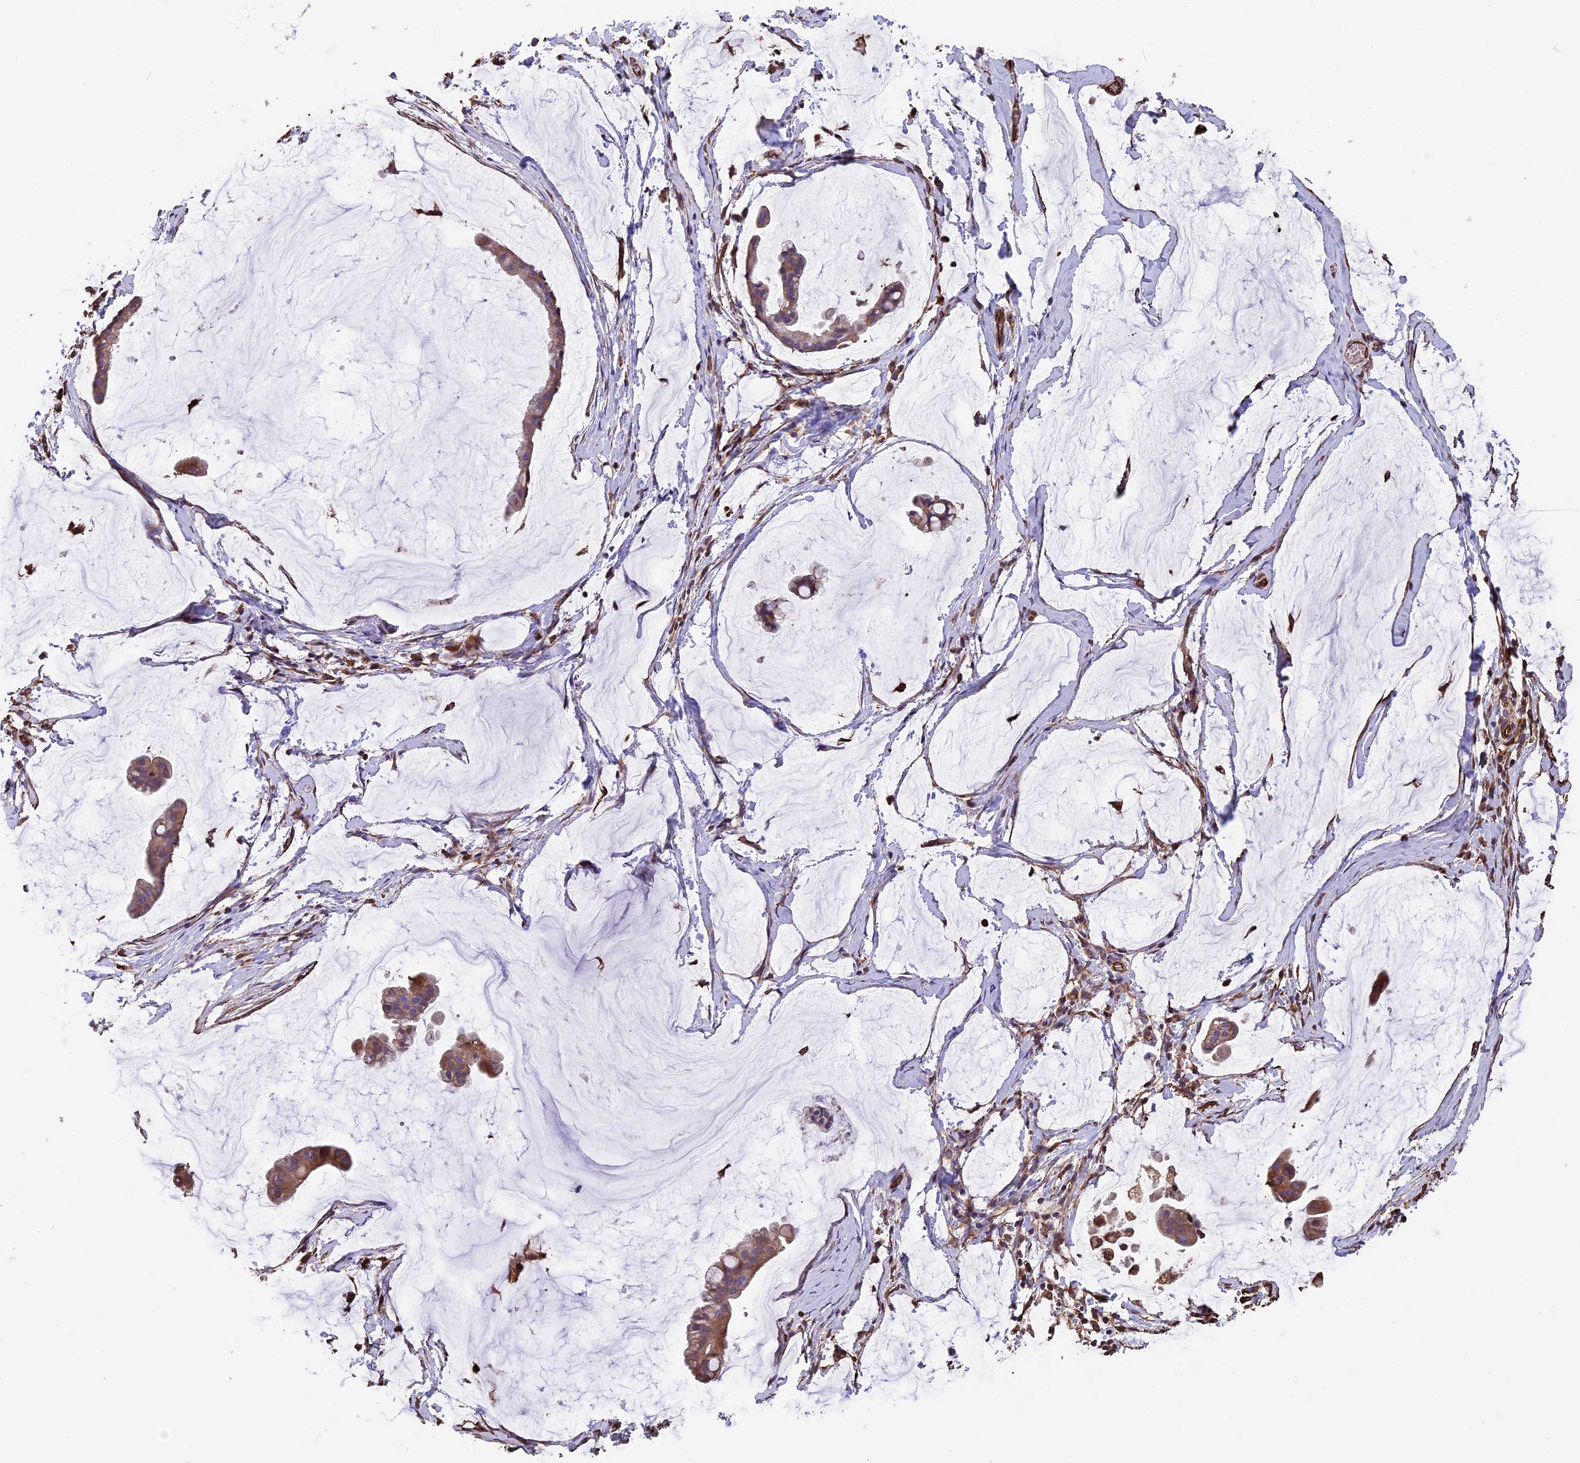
{"staining": {"intensity": "weak", "quantity": ">75%", "location": "cytoplasmic/membranous"}, "tissue": "ovarian cancer", "cell_type": "Tumor cells", "image_type": "cancer", "snomed": [{"axis": "morphology", "description": "Cystadenocarcinoma, mucinous, NOS"}, {"axis": "topography", "description": "Ovary"}], "caption": "Immunohistochemical staining of ovarian cancer reveals weak cytoplasmic/membranous protein staining in approximately >75% of tumor cells.", "gene": "SEH1L", "patient": {"sex": "female", "age": 73}}